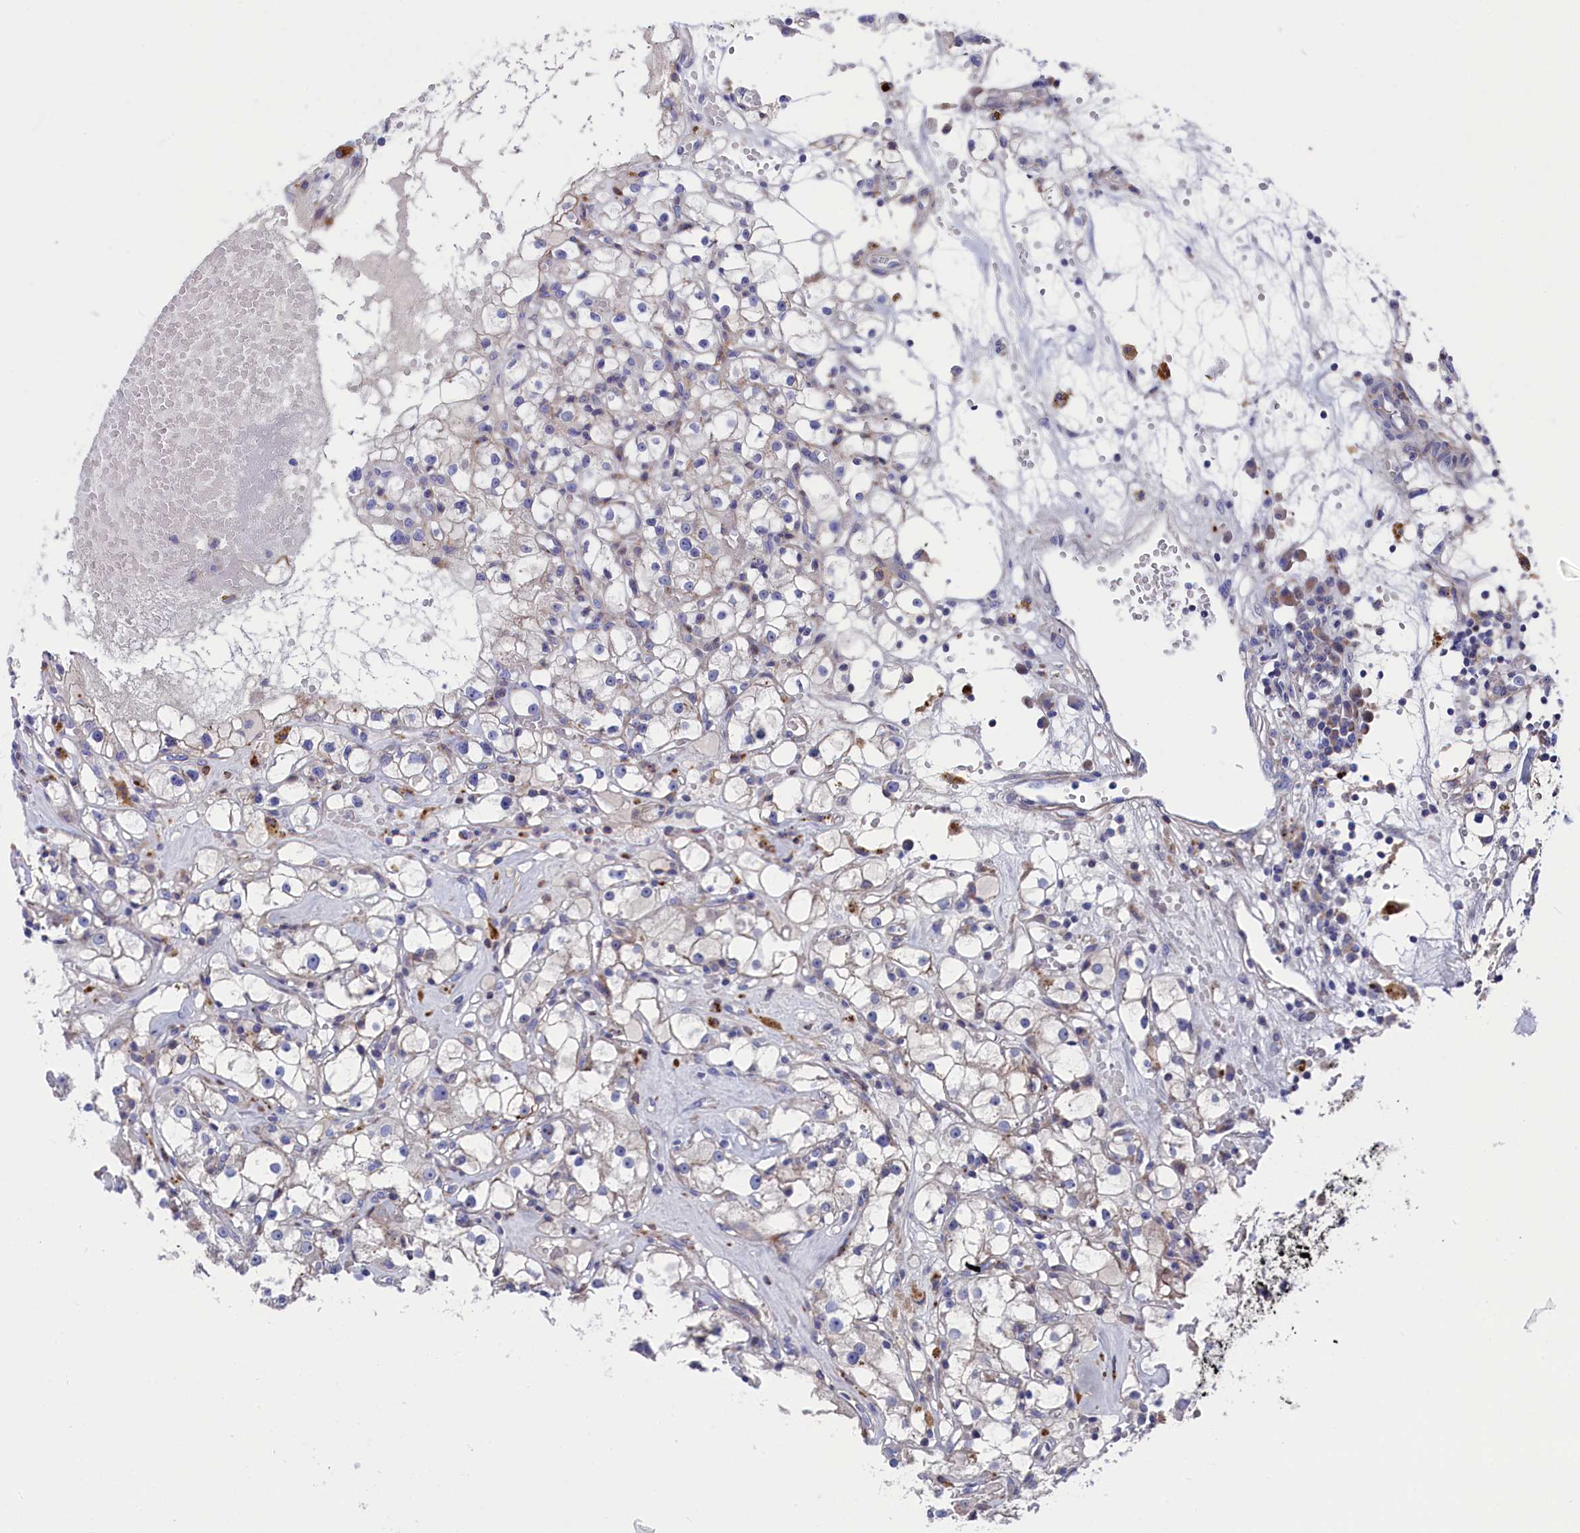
{"staining": {"intensity": "negative", "quantity": "none", "location": "none"}, "tissue": "renal cancer", "cell_type": "Tumor cells", "image_type": "cancer", "snomed": [{"axis": "morphology", "description": "Adenocarcinoma, NOS"}, {"axis": "topography", "description": "Kidney"}], "caption": "Tumor cells show no significant expression in renal cancer (adenocarcinoma).", "gene": "NUDT7", "patient": {"sex": "male", "age": 56}}